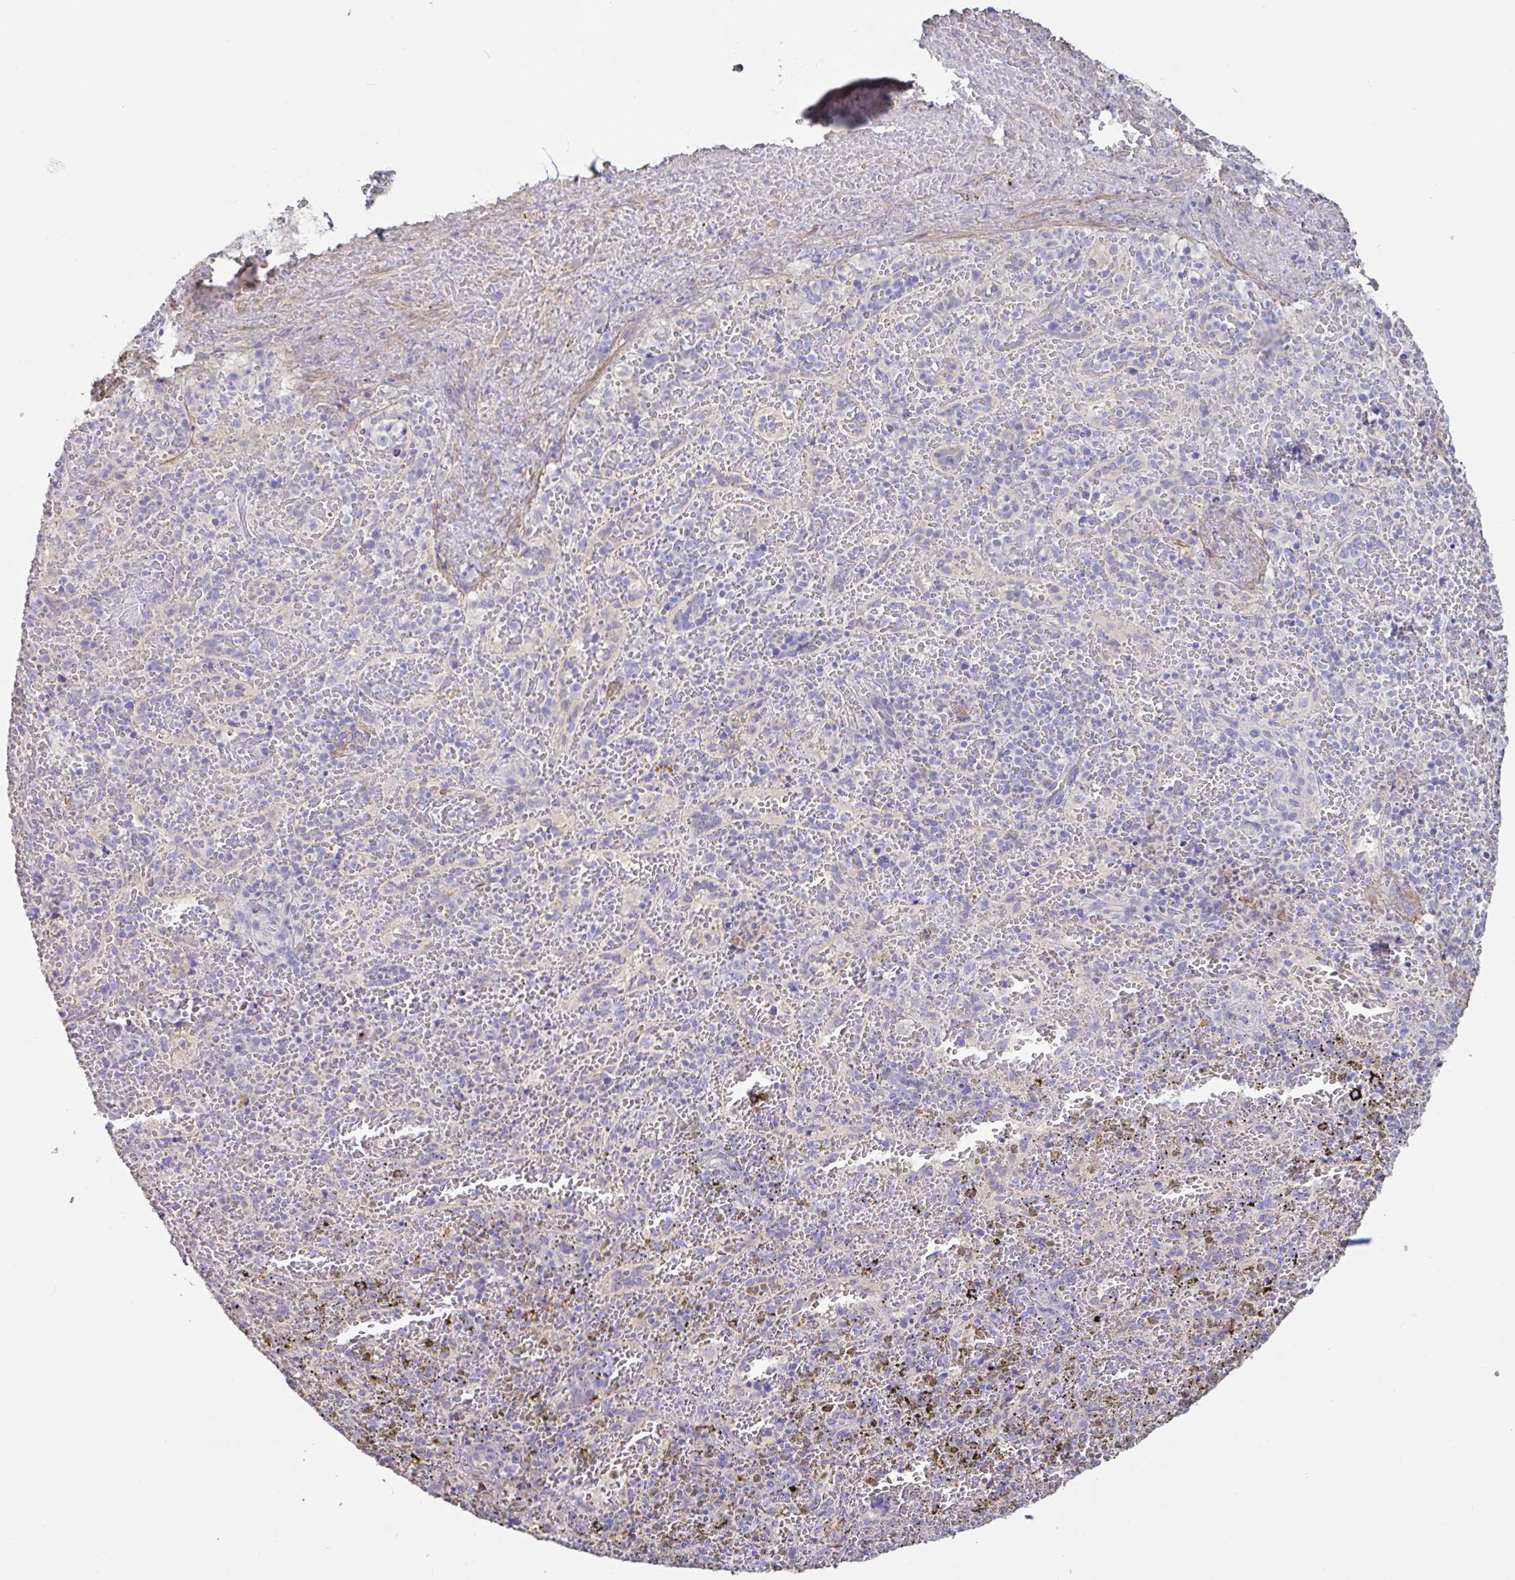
{"staining": {"intensity": "negative", "quantity": "none", "location": "none"}, "tissue": "spleen", "cell_type": "Cells in red pulp", "image_type": "normal", "snomed": [{"axis": "morphology", "description": "Normal tissue, NOS"}, {"axis": "topography", "description": "Spleen"}], "caption": "IHC of benign human spleen displays no expression in cells in red pulp.", "gene": "PYGM", "patient": {"sex": "female", "age": 50}}